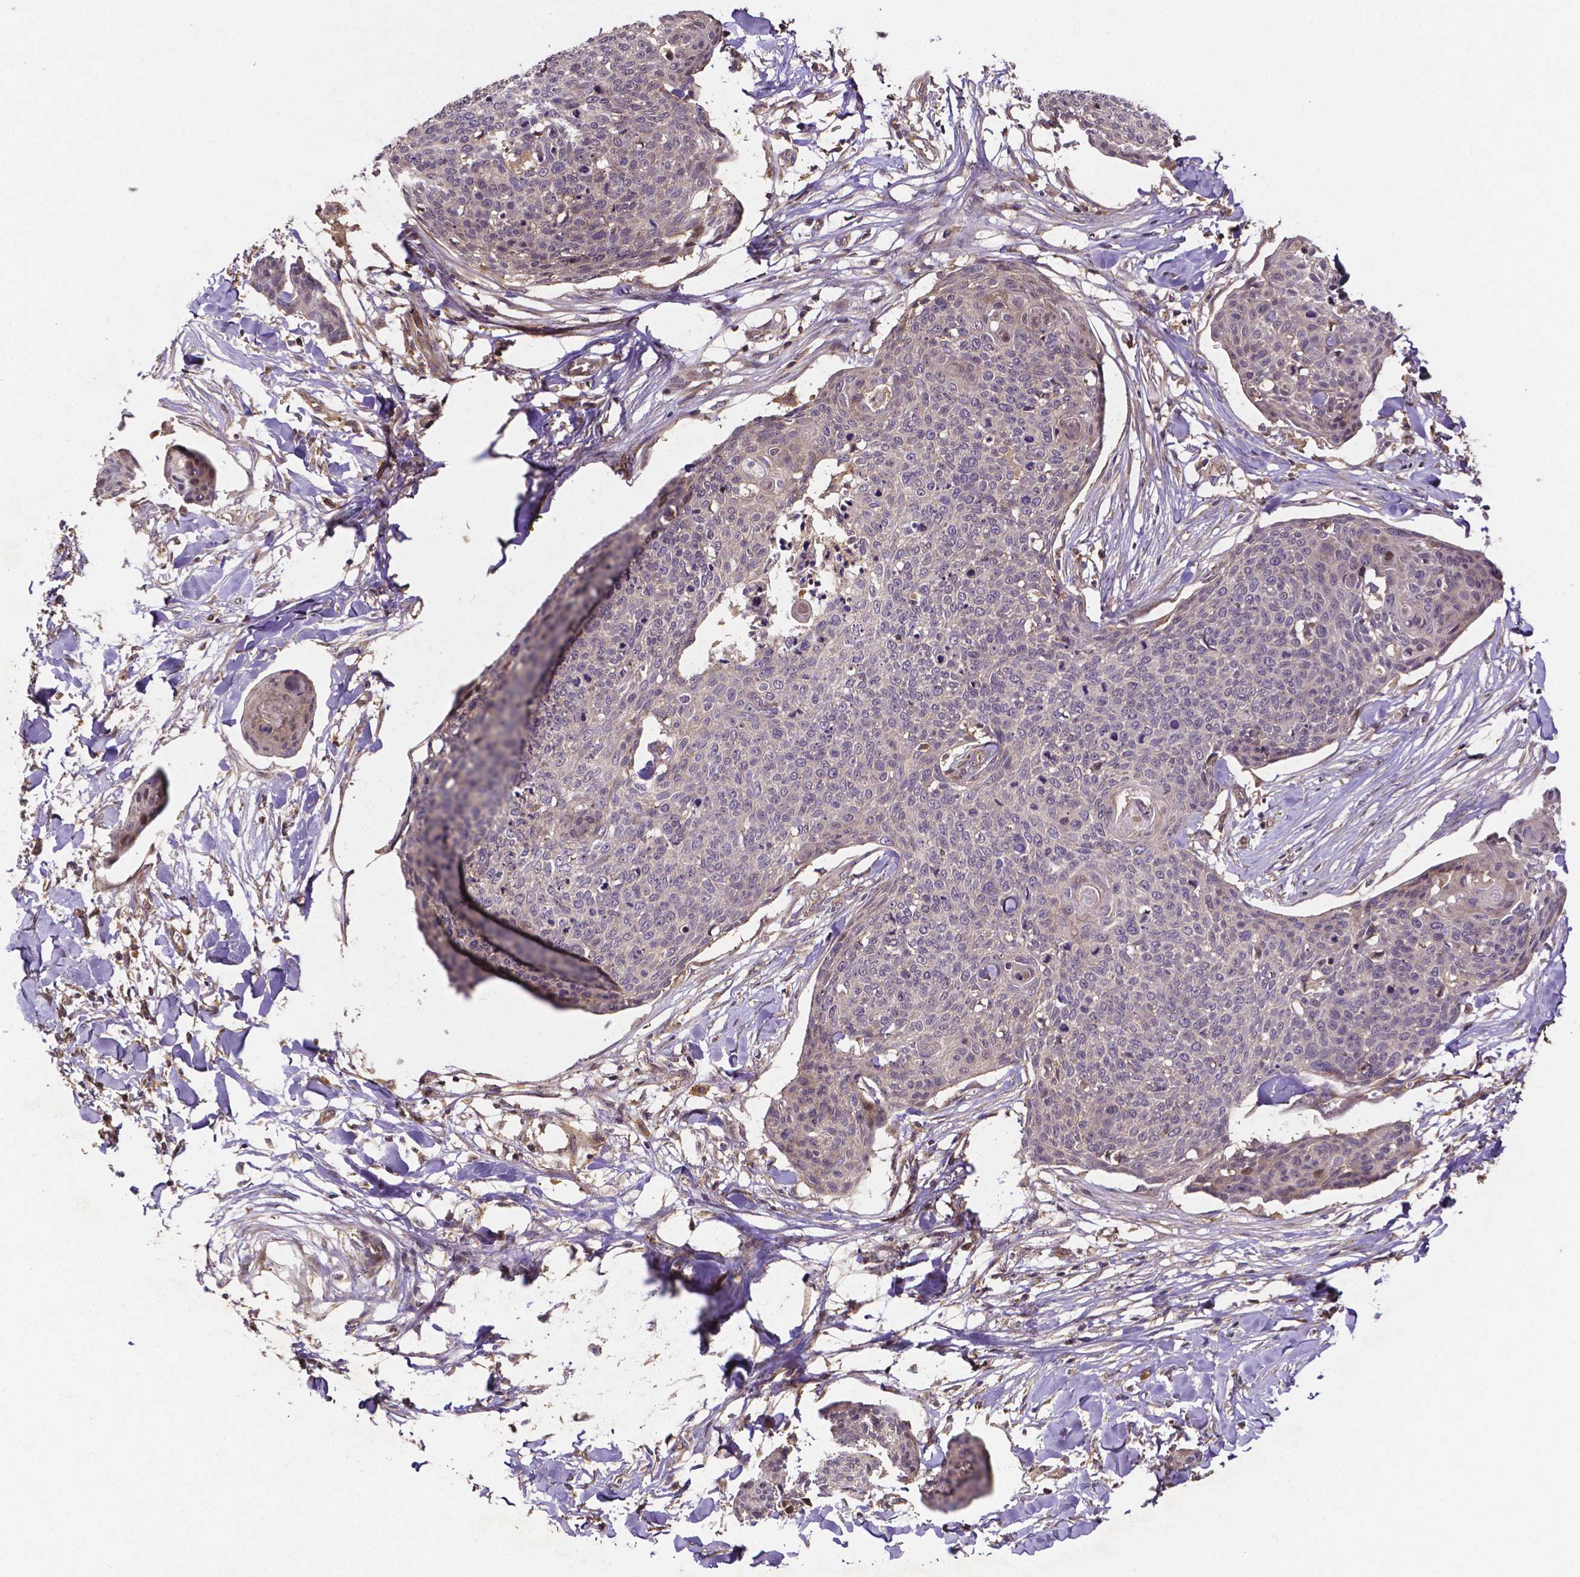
{"staining": {"intensity": "negative", "quantity": "none", "location": "none"}, "tissue": "skin cancer", "cell_type": "Tumor cells", "image_type": "cancer", "snomed": [{"axis": "morphology", "description": "Squamous cell carcinoma, NOS"}, {"axis": "topography", "description": "Skin"}, {"axis": "topography", "description": "Vulva"}], "caption": "Histopathology image shows no protein positivity in tumor cells of skin cancer (squamous cell carcinoma) tissue.", "gene": "RNF123", "patient": {"sex": "female", "age": 75}}